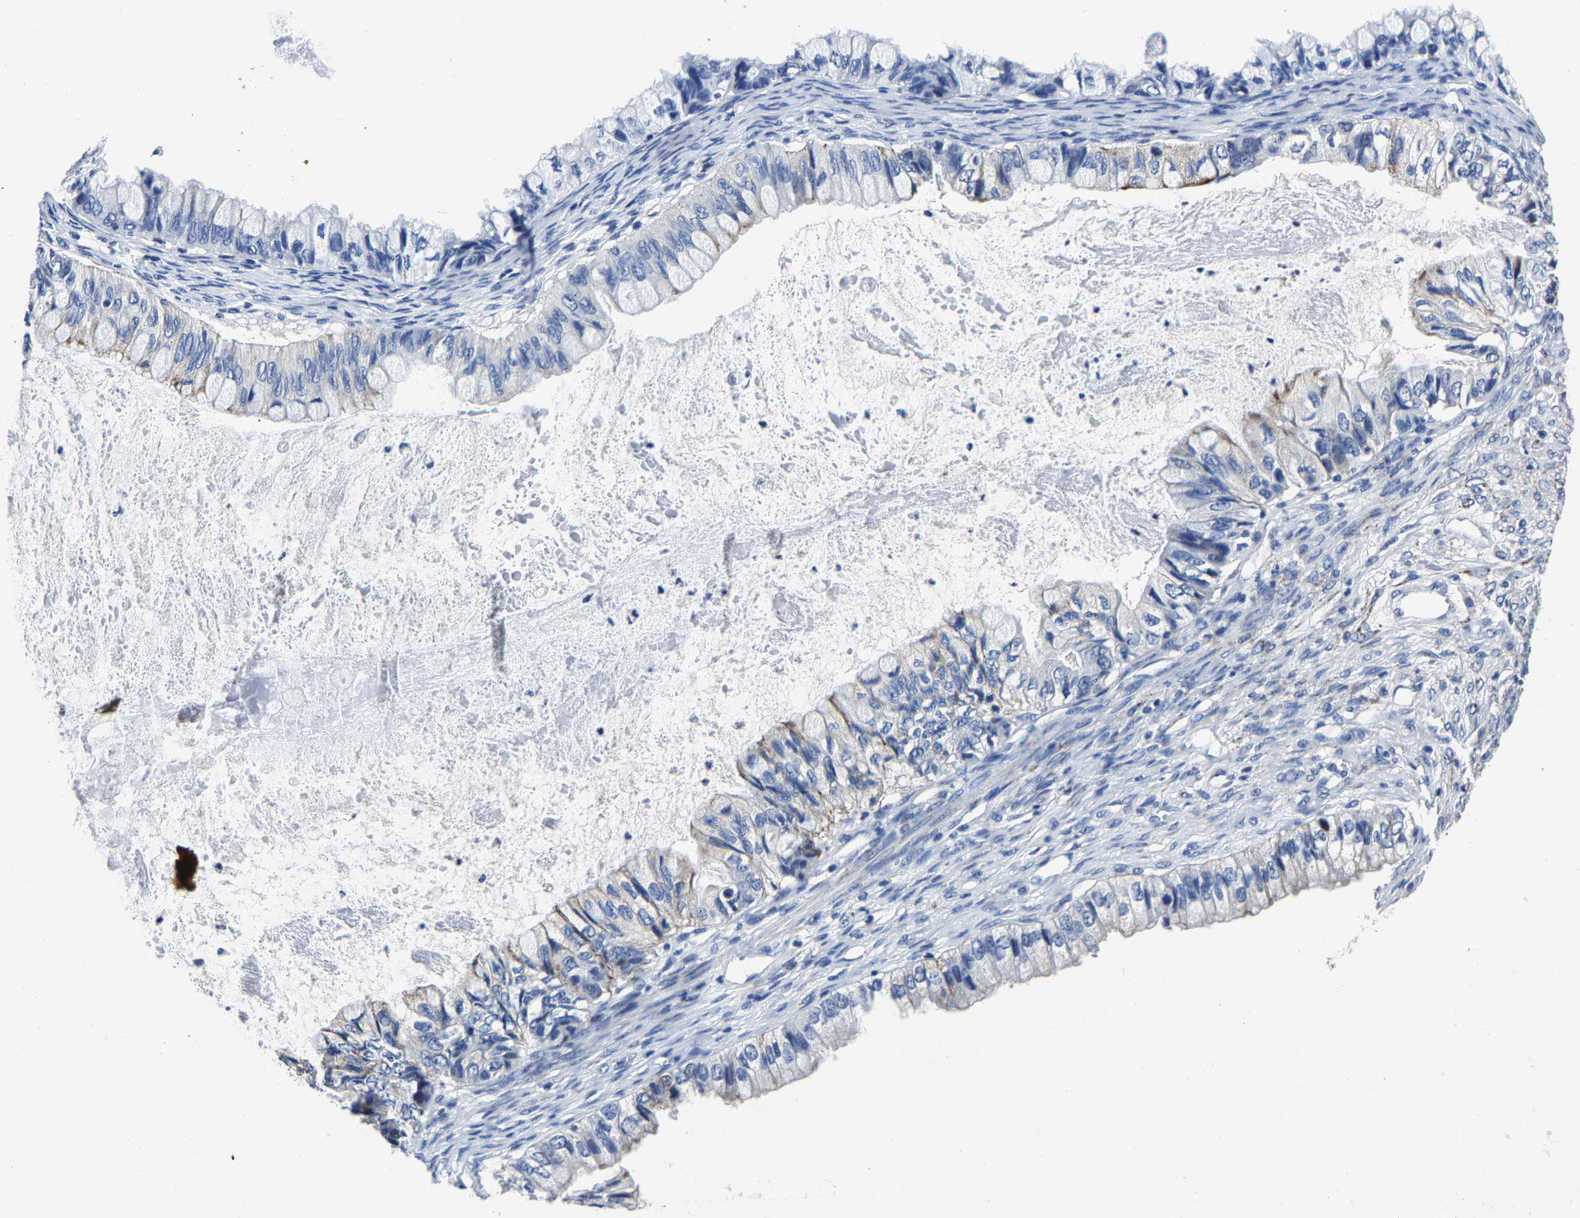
{"staining": {"intensity": "negative", "quantity": "none", "location": "none"}, "tissue": "ovarian cancer", "cell_type": "Tumor cells", "image_type": "cancer", "snomed": [{"axis": "morphology", "description": "Cystadenocarcinoma, mucinous, NOS"}, {"axis": "topography", "description": "Ovary"}], "caption": "IHC photomicrograph of human mucinous cystadenocarcinoma (ovarian) stained for a protein (brown), which shows no expression in tumor cells.", "gene": "PSPH", "patient": {"sex": "female", "age": 80}}